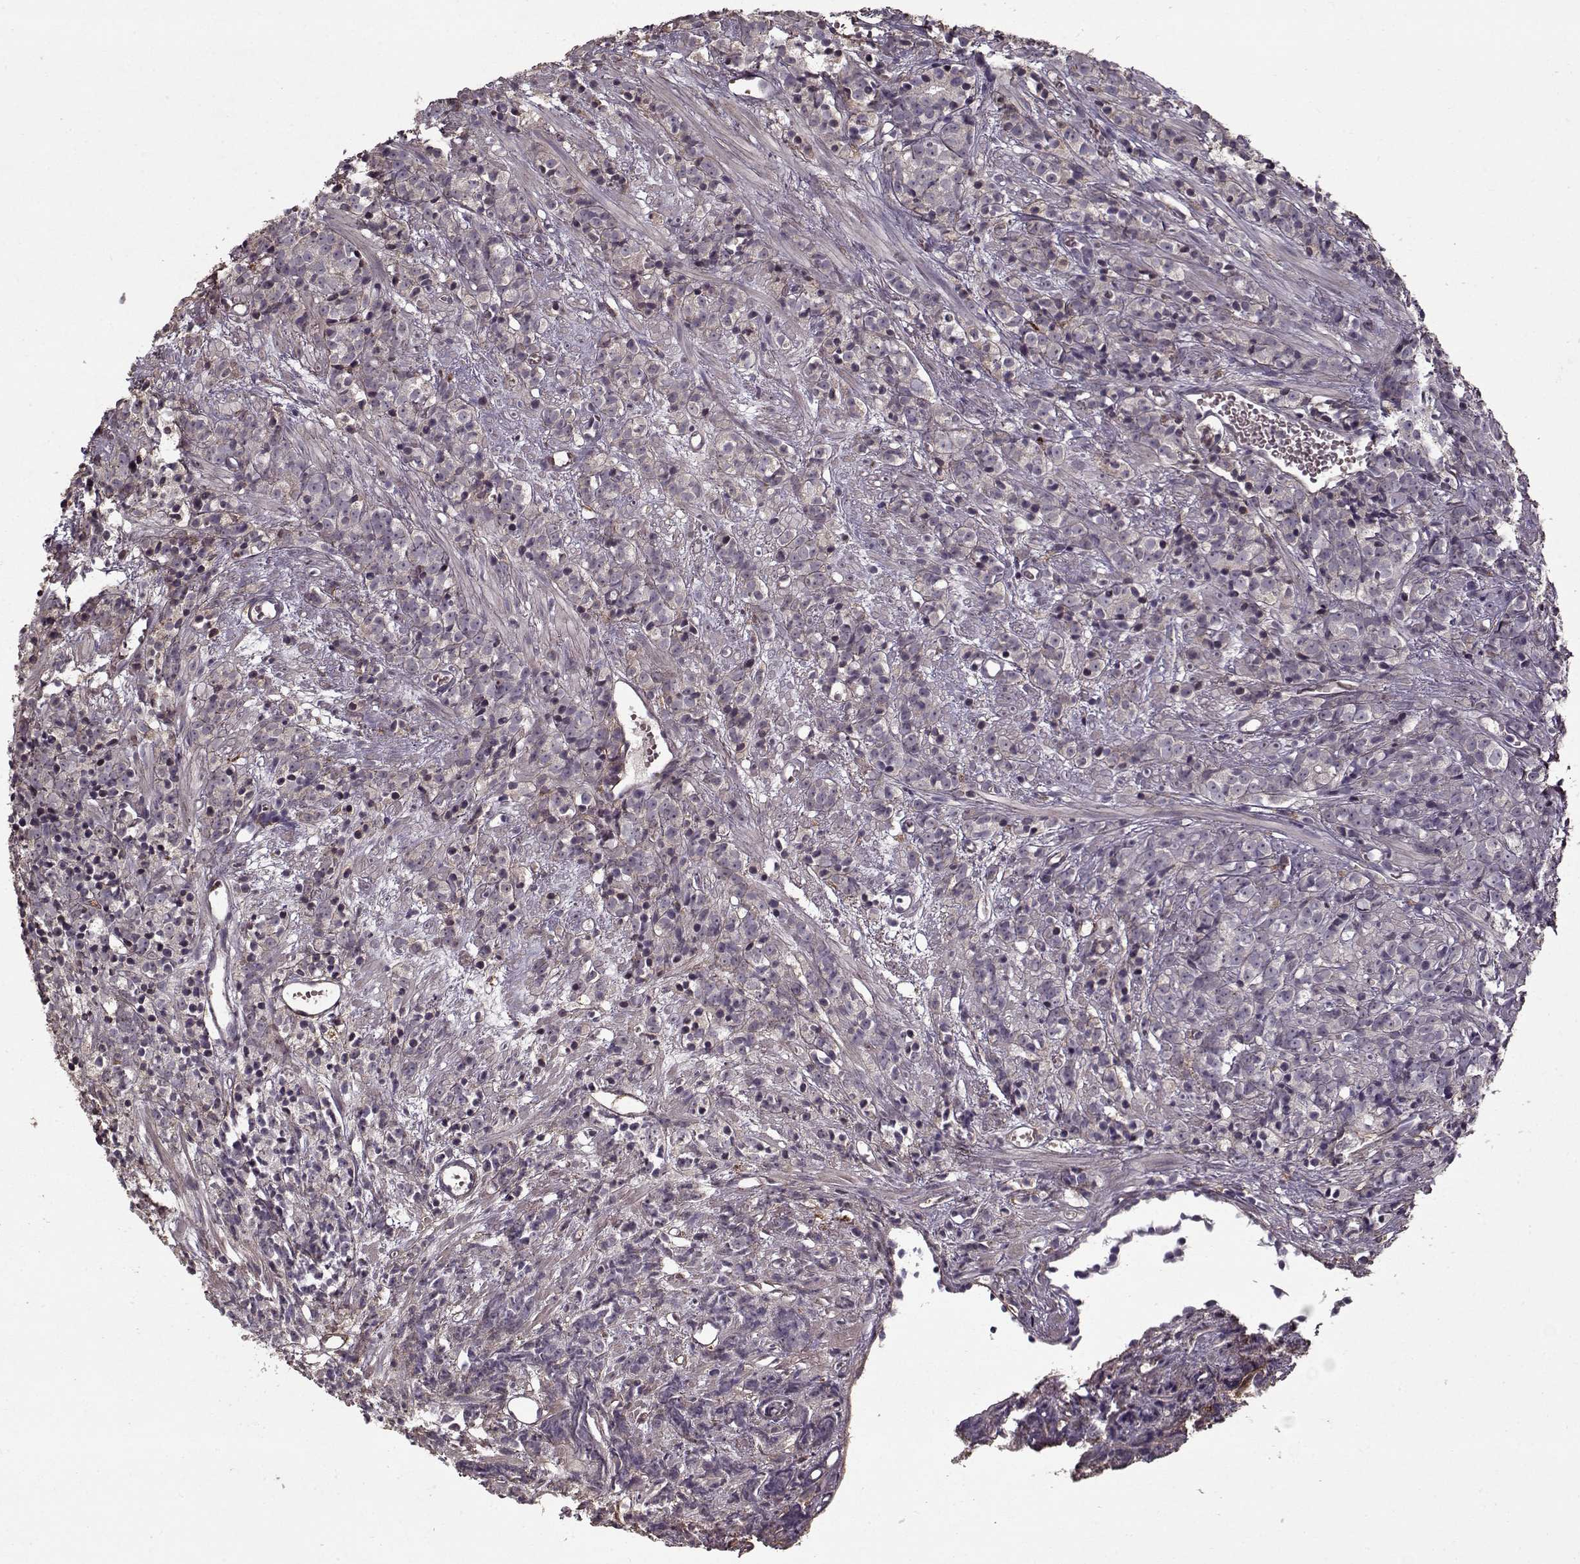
{"staining": {"intensity": "negative", "quantity": "none", "location": "none"}, "tissue": "prostate cancer", "cell_type": "Tumor cells", "image_type": "cancer", "snomed": [{"axis": "morphology", "description": "Adenocarcinoma, High grade"}, {"axis": "topography", "description": "Prostate"}], "caption": "Prostate cancer was stained to show a protein in brown. There is no significant positivity in tumor cells.", "gene": "LAMA2", "patient": {"sex": "male", "age": 81}}